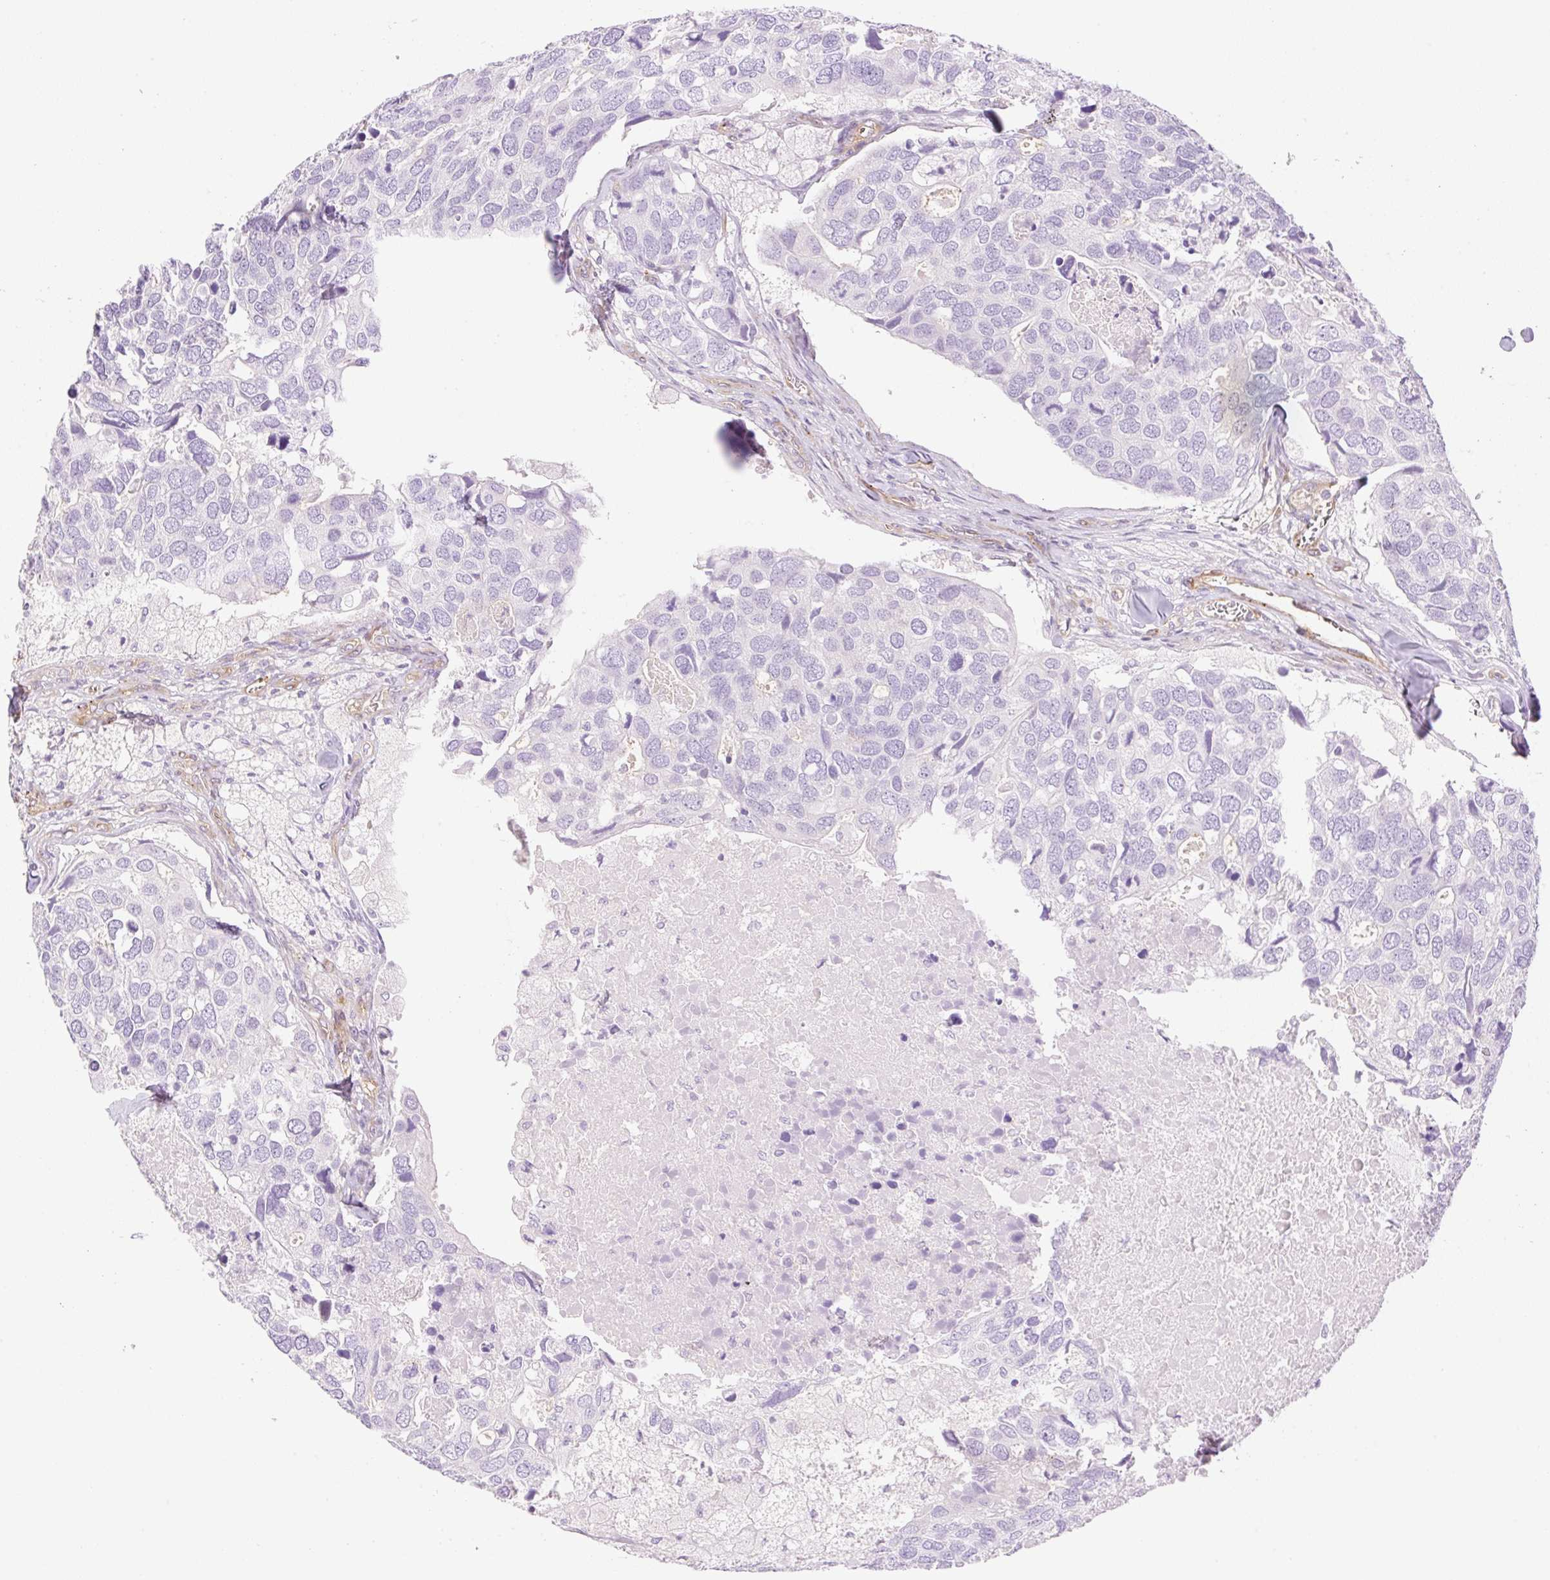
{"staining": {"intensity": "negative", "quantity": "none", "location": "none"}, "tissue": "breast cancer", "cell_type": "Tumor cells", "image_type": "cancer", "snomed": [{"axis": "morphology", "description": "Duct carcinoma"}, {"axis": "topography", "description": "Breast"}], "caption": "A histopathology image of human breast cancer (invasive ductal carcinoma) is negative for staining in tumor cells.", "gene": "EHD3", "patient": {"sex": "female", "age": 83}}